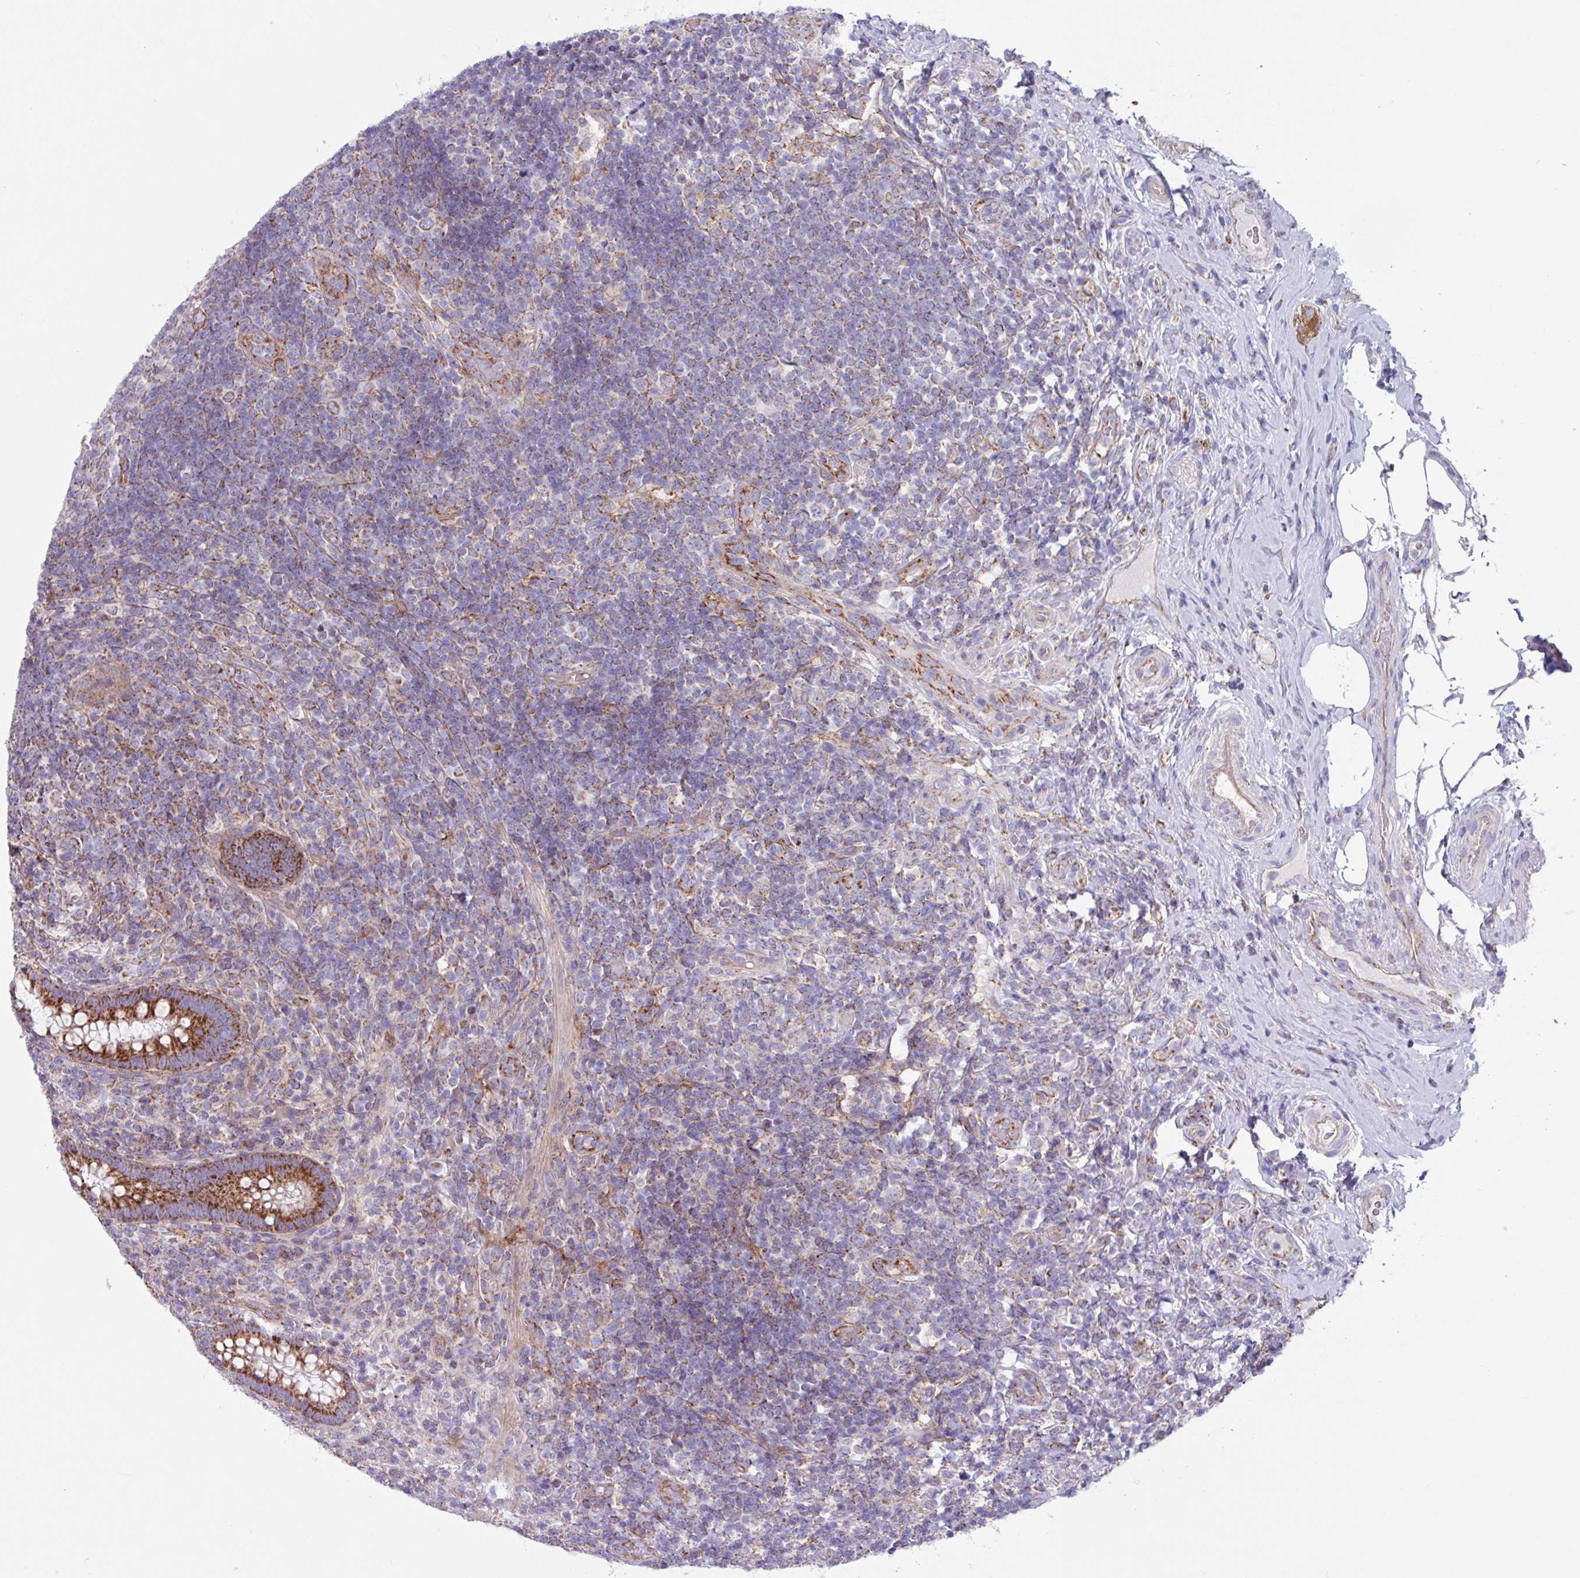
{"staining": {"intensity": "strong", "quantity": ">75%", "location": "cytoplasmic/membranous"}, "tissue": "appendix", "cell_type": "Glandular cells", "image_type": "normal", "snomed": [{"axis": "morphology", "description": "Normal tissue, NOS"}, {"axis": "topography", "description": "Appendix"}], "caption": "Immunohistochemical staining of normal appendix shows high levels of strong cytoplasmic/membranous expression in about >75% of glandular cells.", "gene": "OTULIN", "patient": {"sex": "female", "age": 43}}